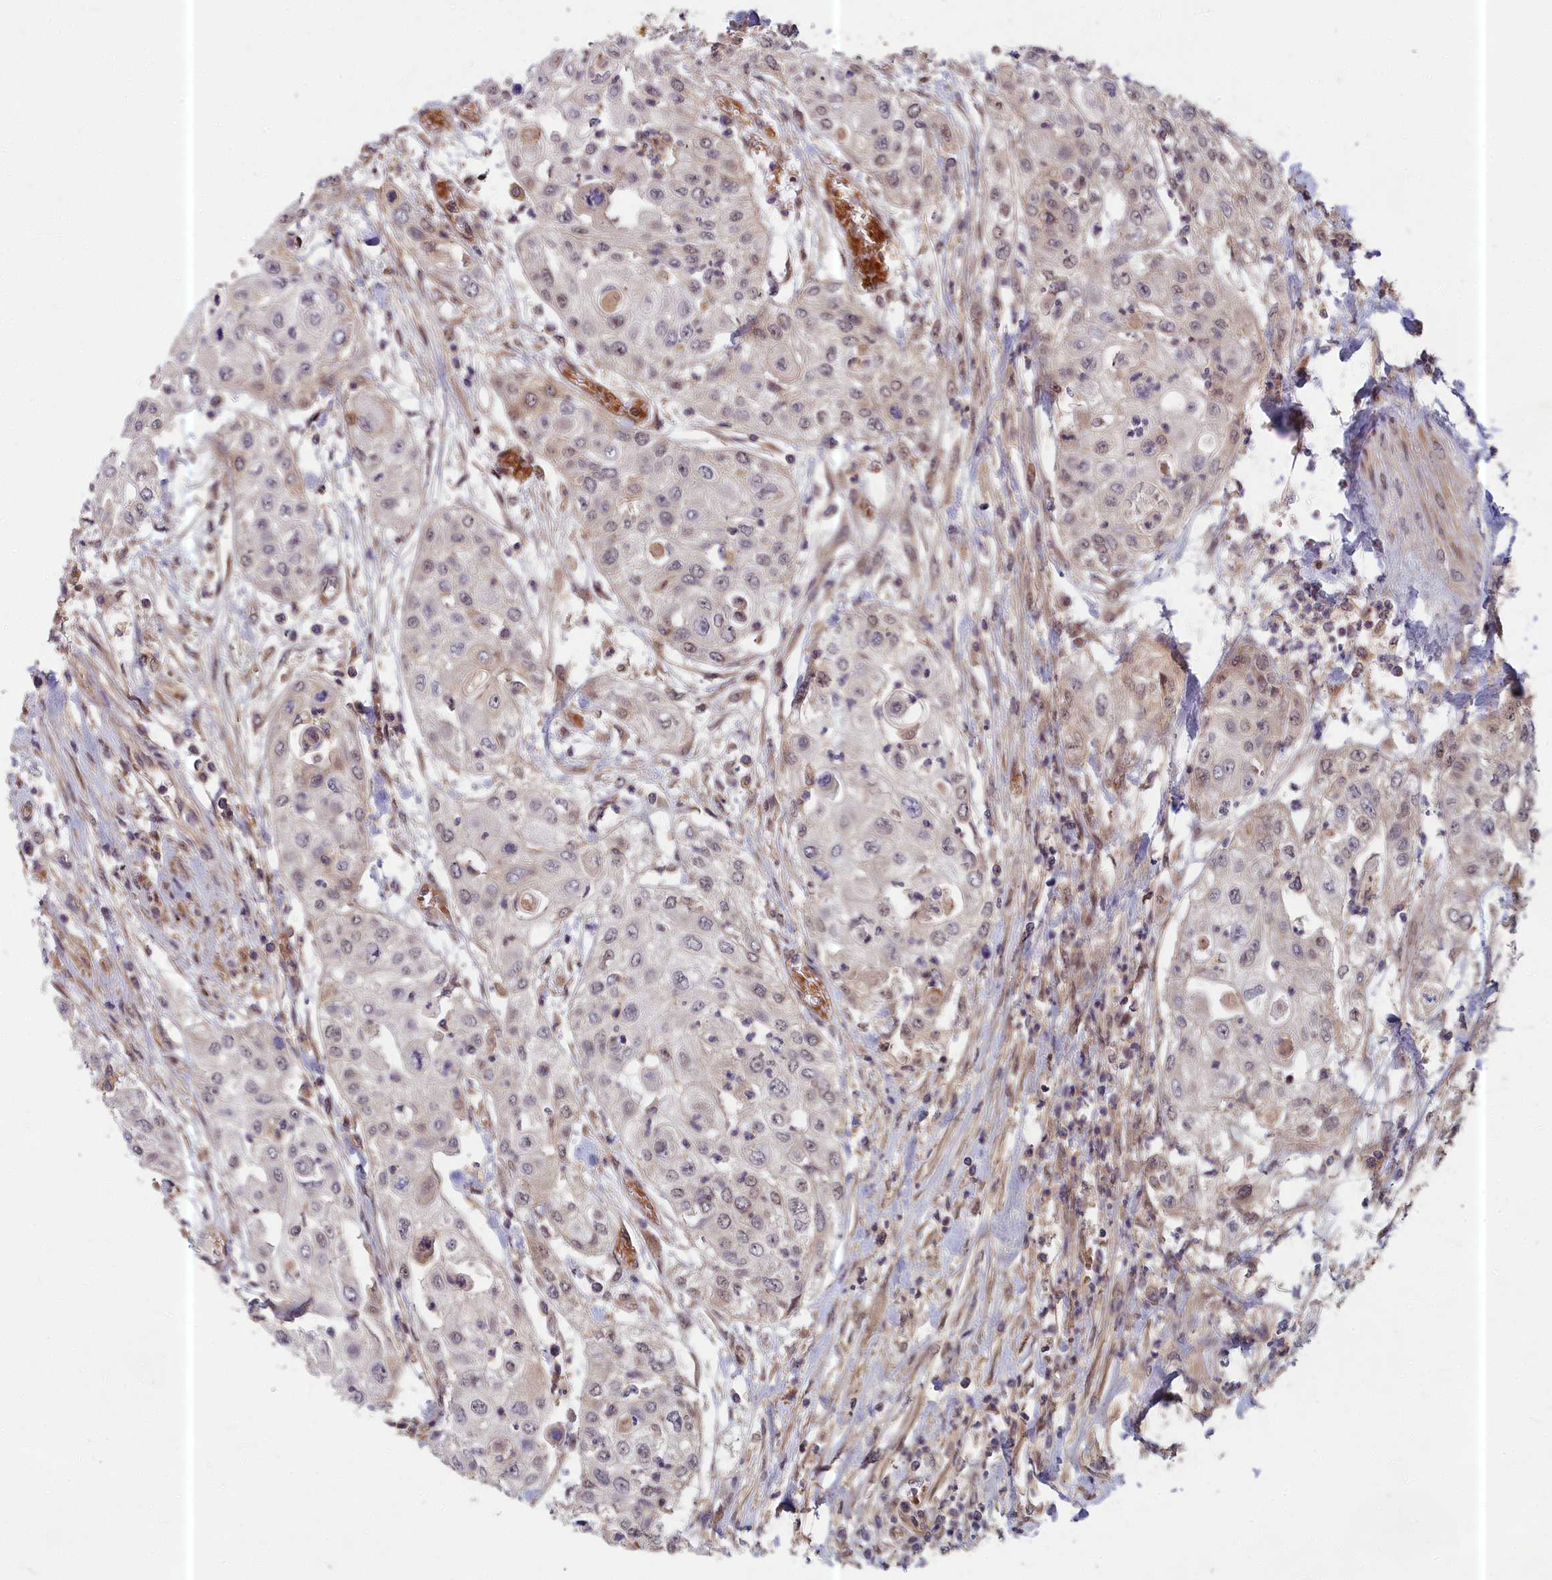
{"staining": {"intensity": "negative", "quantity": "none", "location": "none"}, "tissue": "urothelial cancer", "cell_type": "Tumor cells", "image_type": "cancer", "snomed": [{"axis": "morphology", "description": "Urothelial carcinoma, High grade"}, {"axis": "topography", "description": "Urinary bladder"}], "caption": "Immunohistochemistry micrograph of human urothelial cancer stained for a protein (brown), which reveals no positivity in tumor cells.", "gene": "EARS2", "patient": {"sex": "female", "age": 79}}